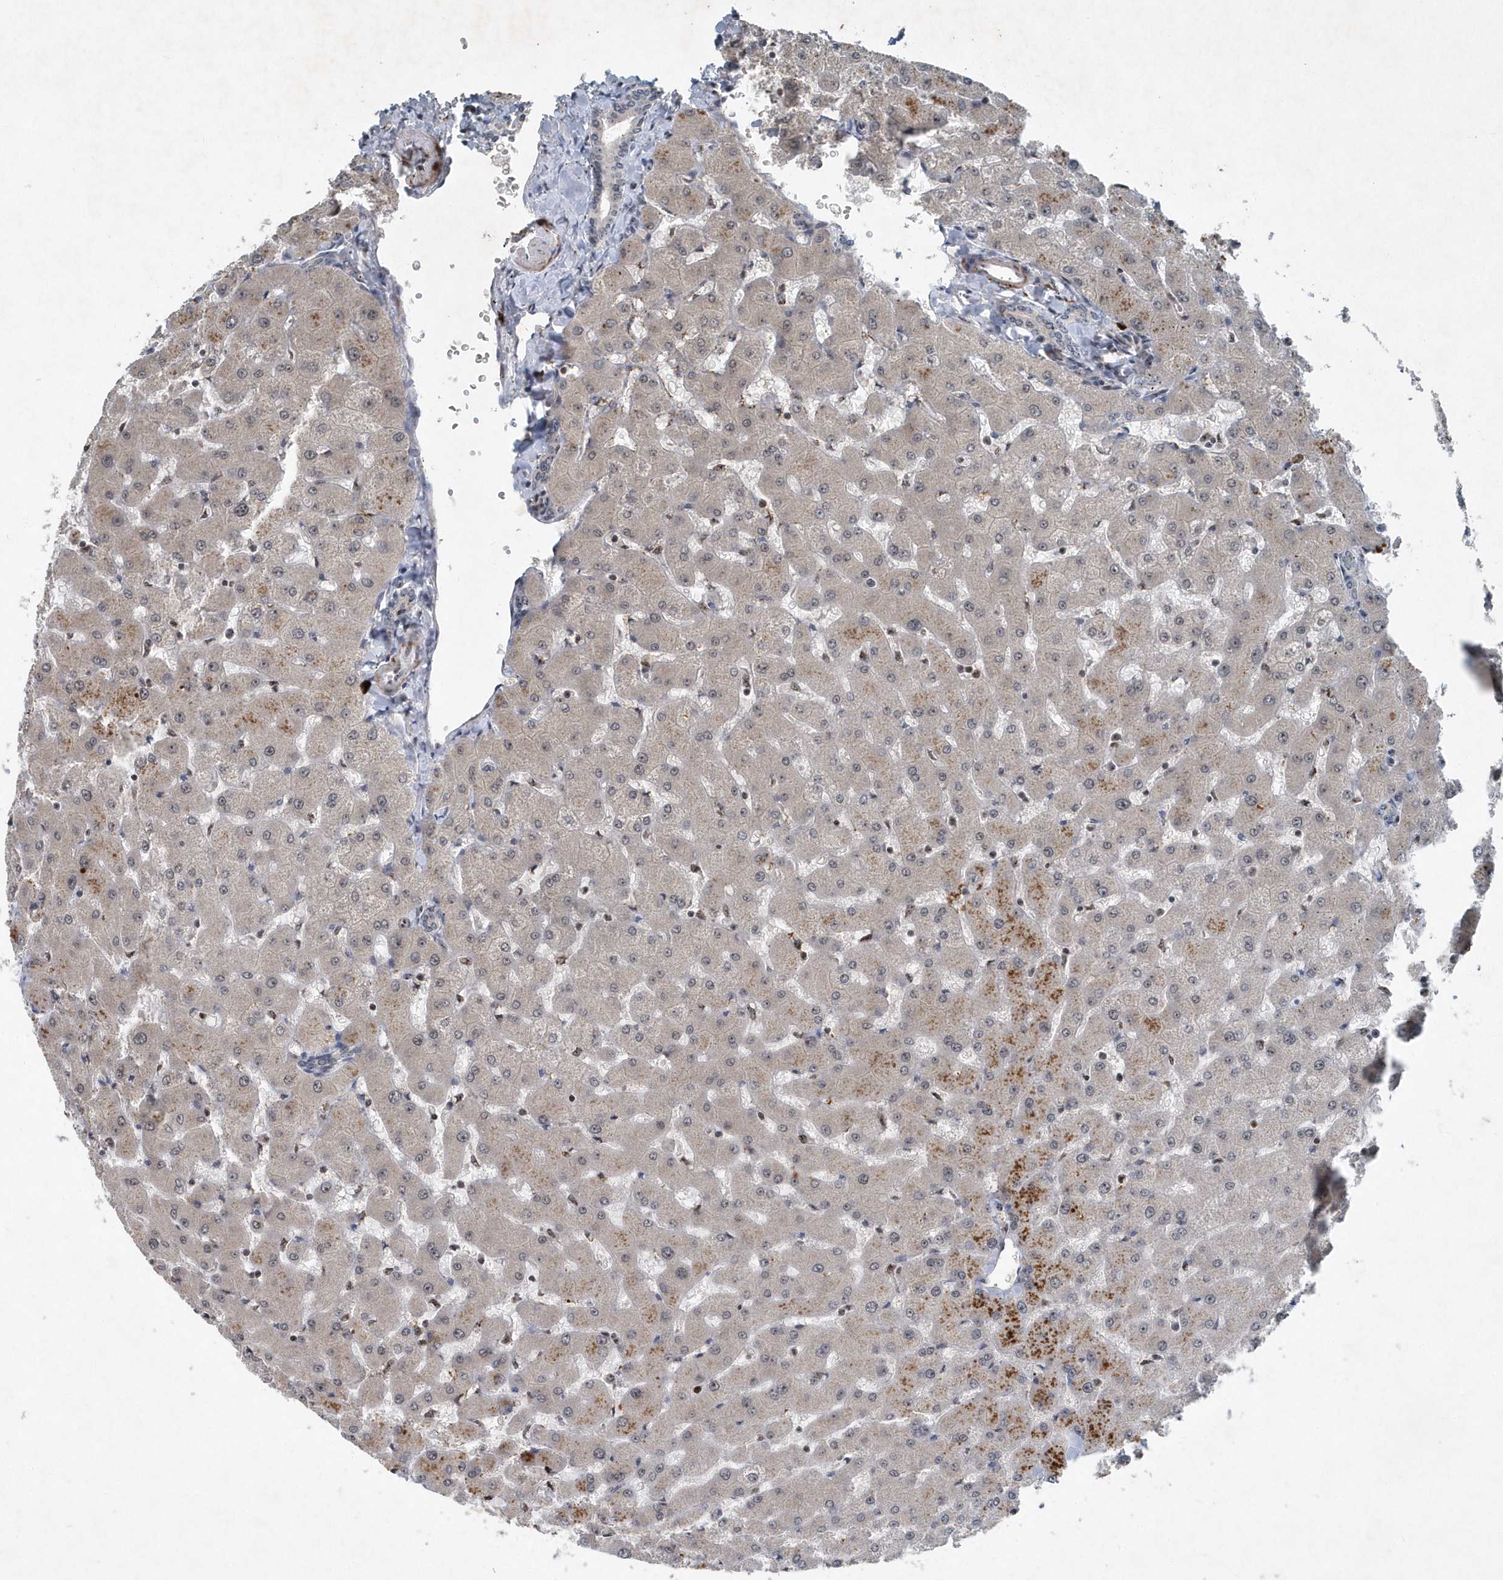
{"staining": {"intensity": "negative", "quantity": "none", "location": "none"}, "tissue": "liver", "cell_type": "Cholangiocytes", "image_type": "normal", "snomed": [{"axis": "morphology", "description": "Normal tissue, NOS"}, {"axis": "topography", "description": "Liver"}], "caption": "Human liver stained for a protein using IHC demonstrates no expression in cholangiocytes.", "gene": "QTRT2", "patient": {"sex": "female", "age": 63}}